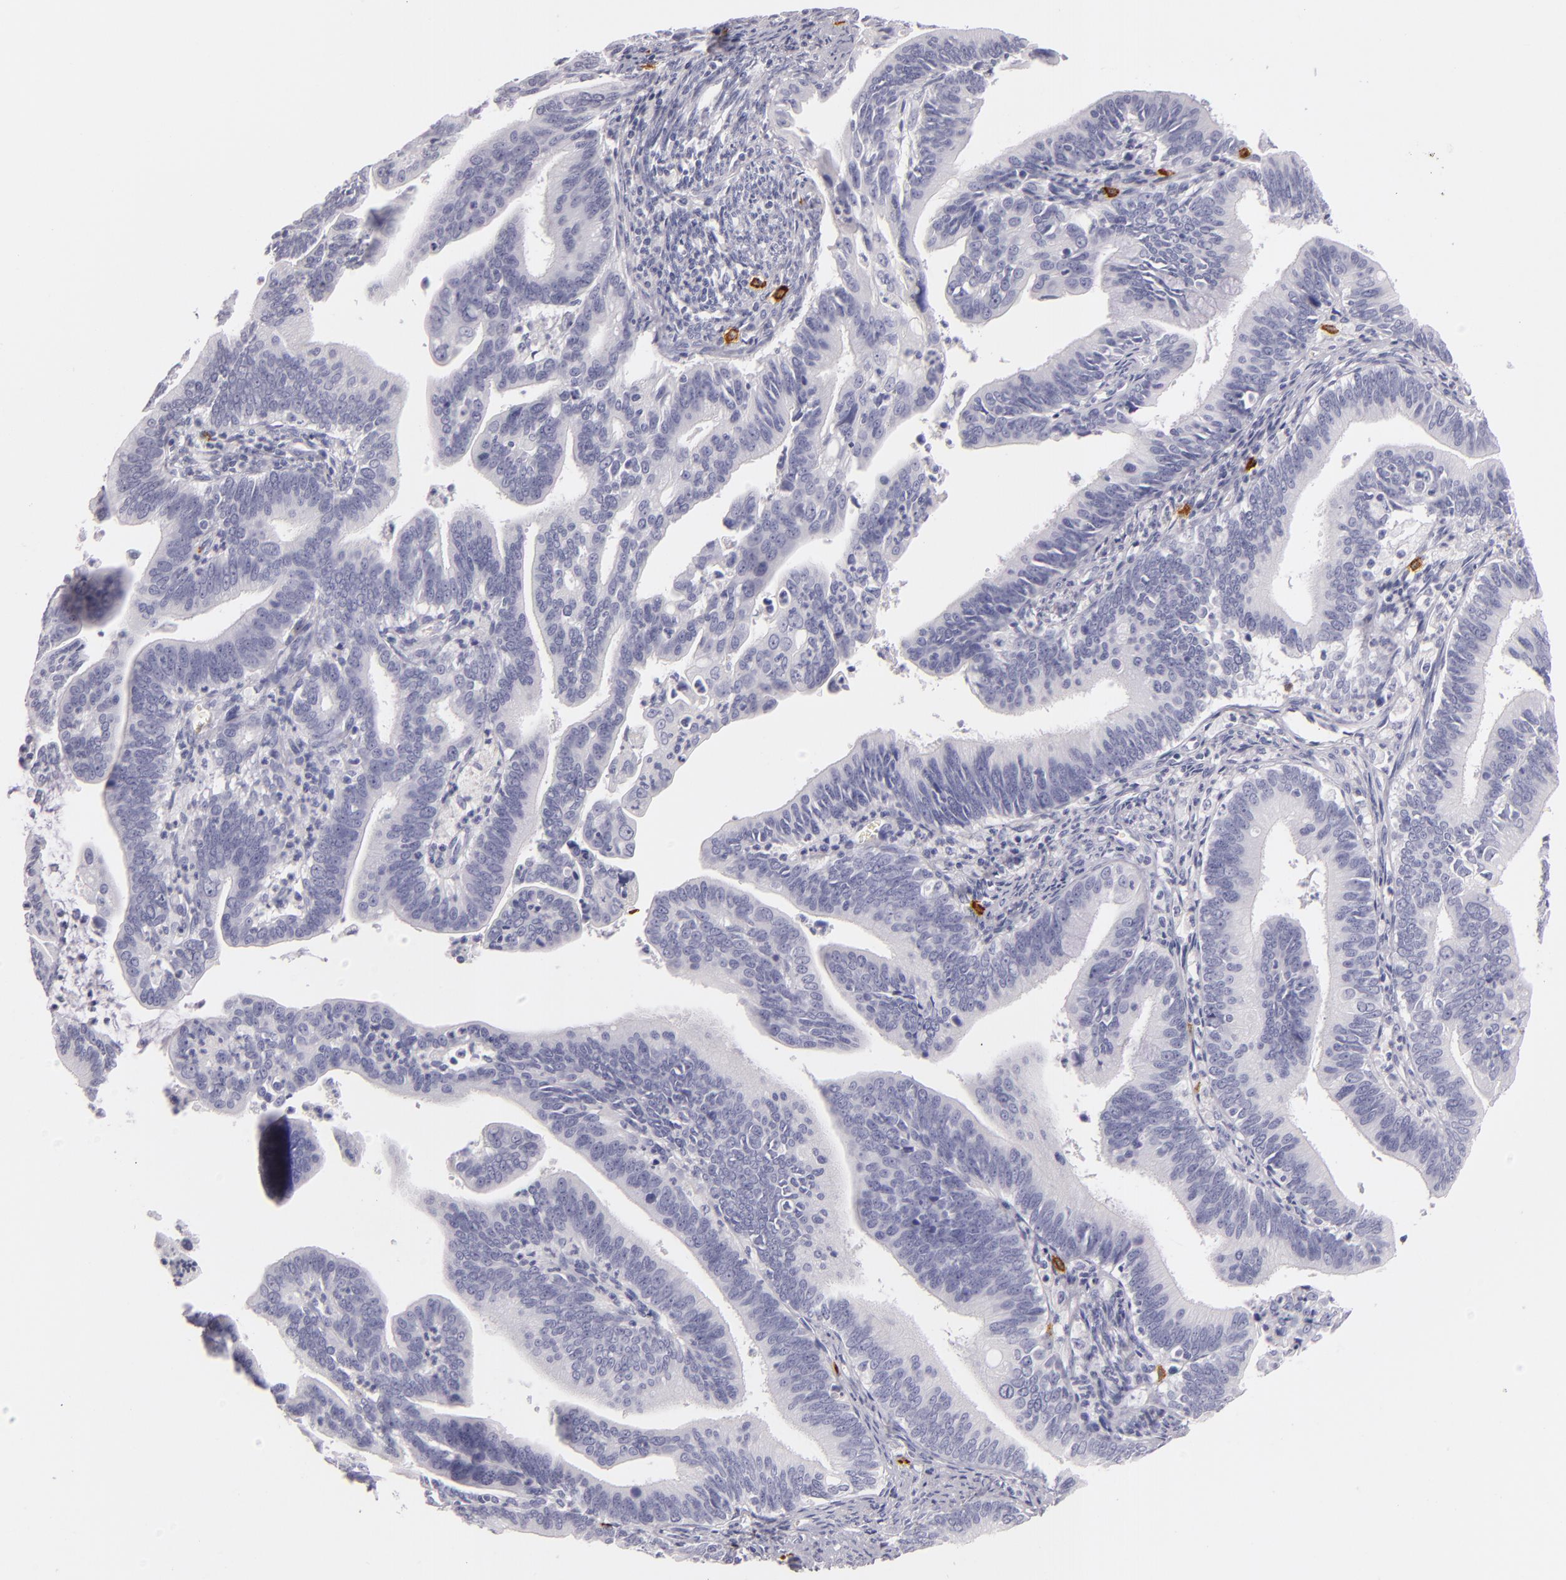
{"staining": {"intensity": "negative", "quantity": "none", "location": "none"}, "tissue": "cervical cancer", "cell_type": "Tumor cells", "image_type": "cancer", "snomed": [{"axis": "morphology", "description": "Adenocarcinoma, NOS"}, {"axis": "topography", "description": "Cervix"}], "caption": "An immunohistochemistry histopathology image of adenocarcinoma (cervical) is shown. There is no staining in tumor cells of adenocarcinoma (cervical). Brightfield microscopy of IHC stained with DAB (3,3'-diaminobenzidine) (brown) and hematoxylin (blue), captured at high magnification.", "gene": "TPSD1", "patient": {"sex": "female", "age": 47}}